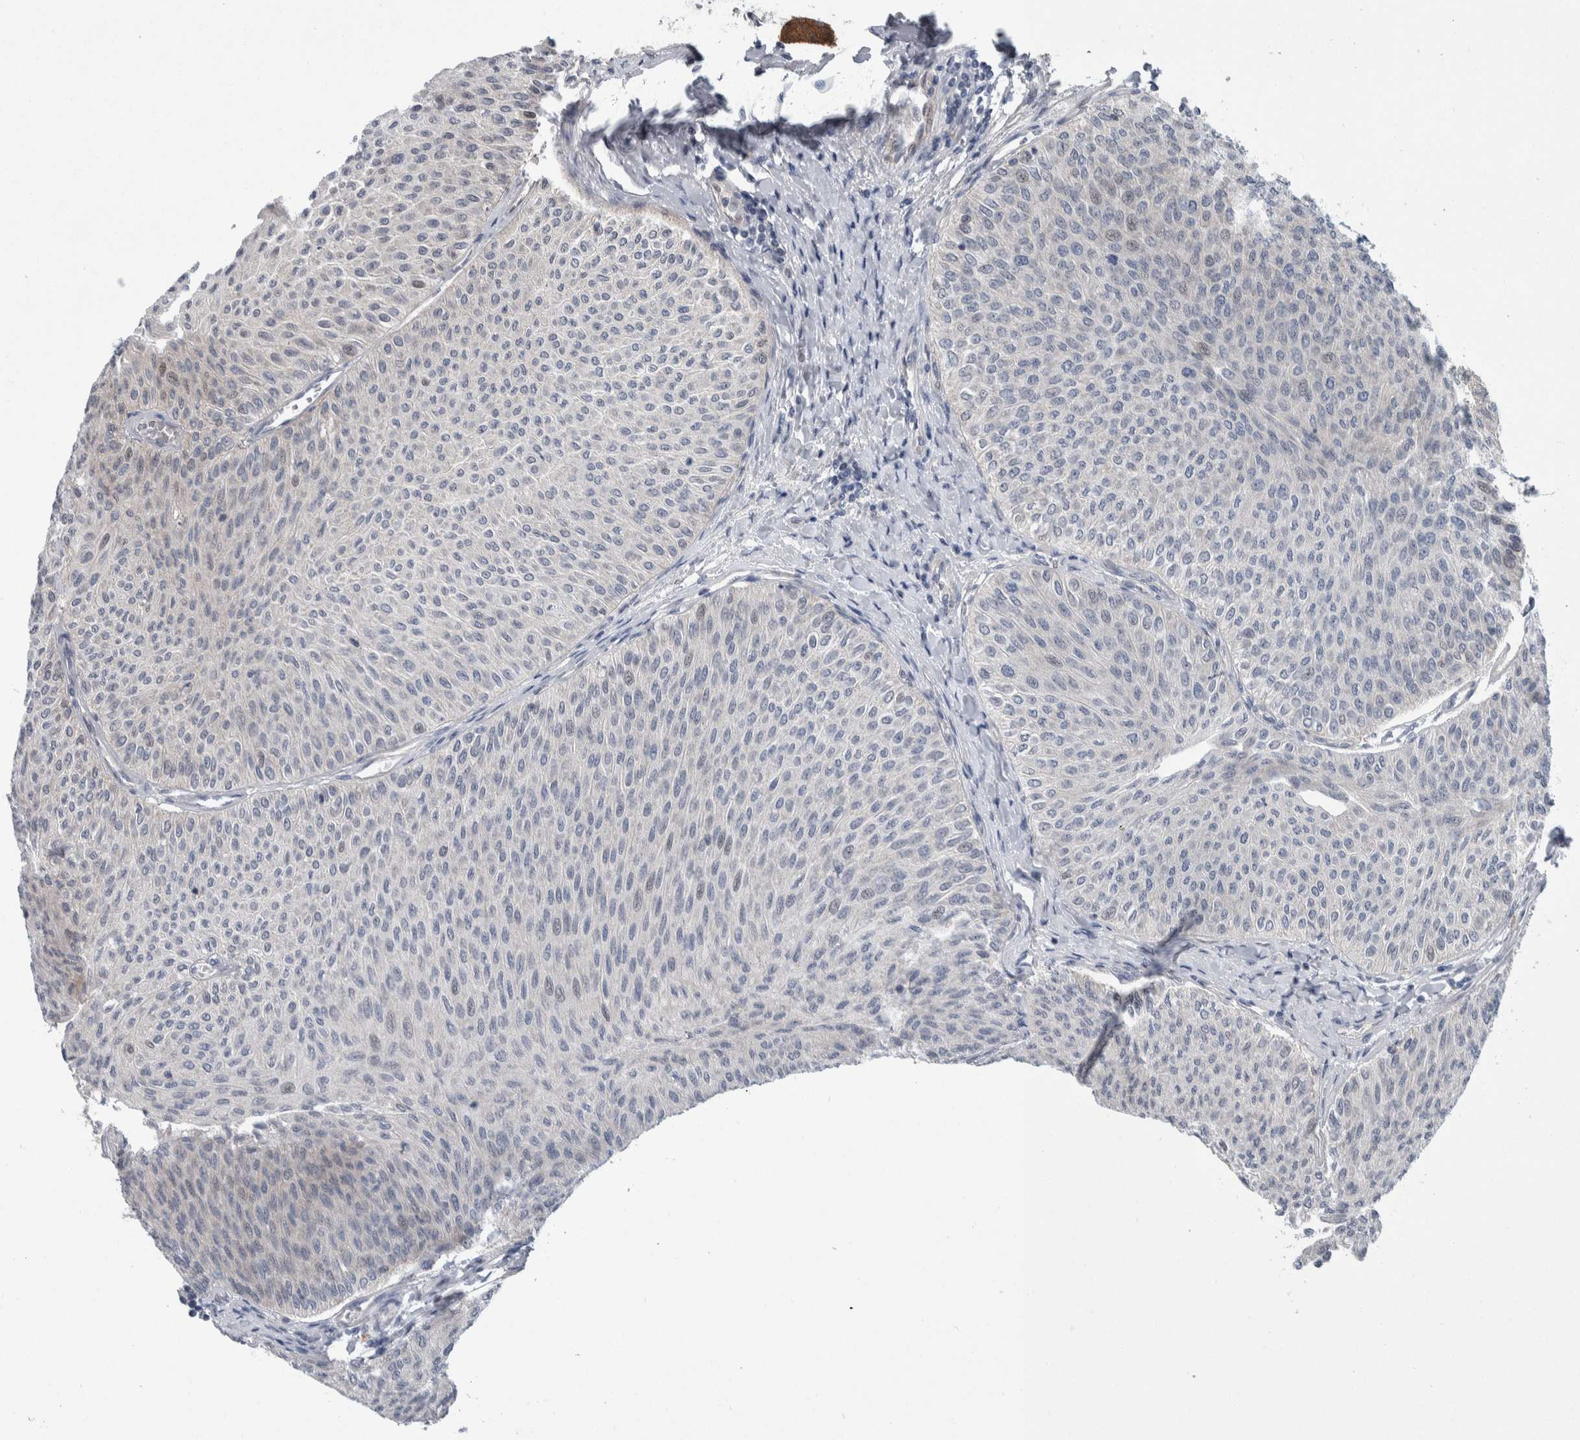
{"staining": {"intensity": "negative", "quantity": "none", "location": "none"}, "tissue": "urothelial cancer", "cell_type": "Tumor cells", "image_type": "cancer", "snomed": [{"axis": "morphology", "description": "Urothelial carcinoma, Low grade"}, {"axis": "topography", "description": "Urinary bladder"}], "caption": "Immunohistochemistry (IHC) of human urothelial cancer shows no staining in tumor cells.", "gene": "PTPA", "patient": {"sex": "male", "age": 78}}